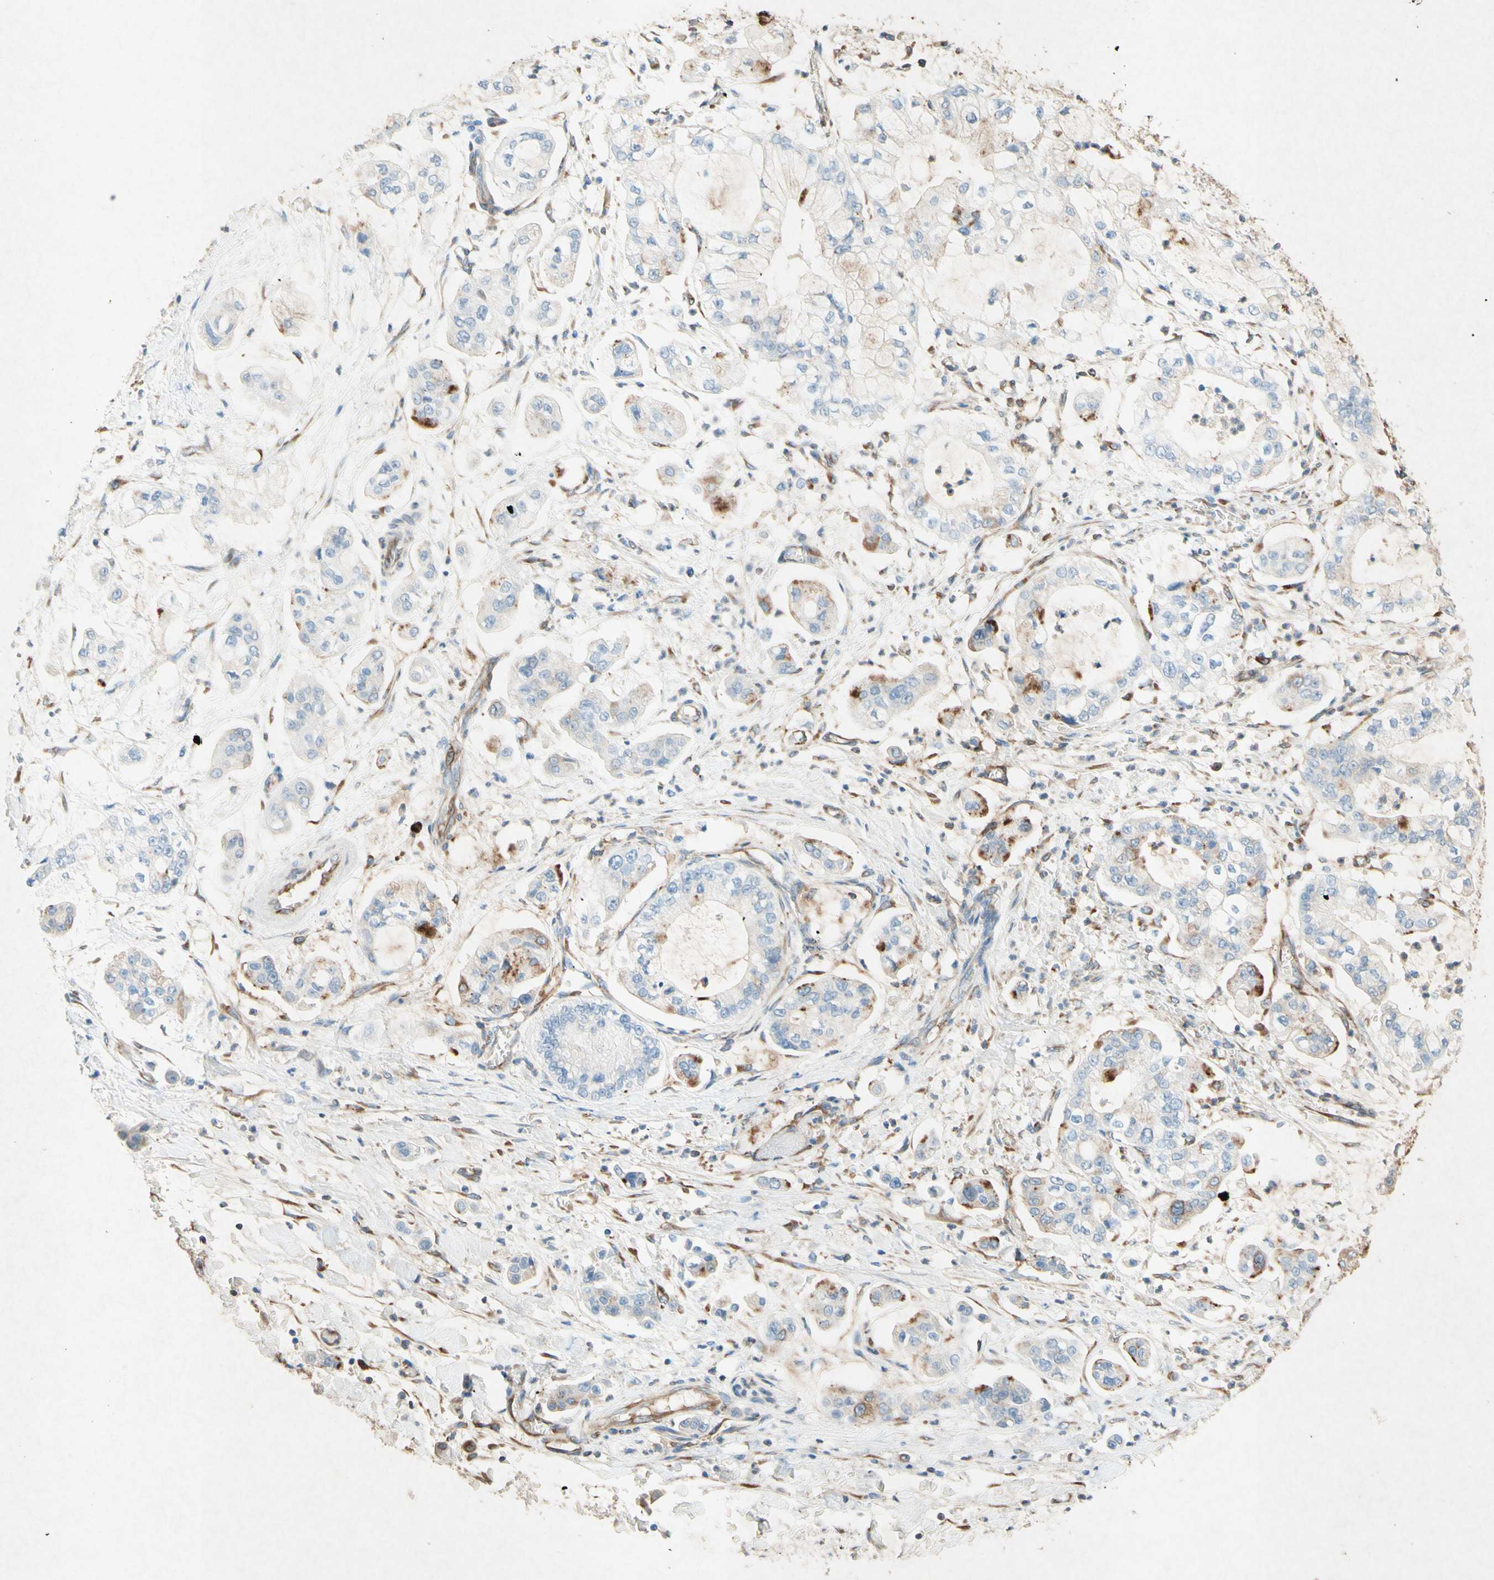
{"staining": {"intensity": "weak", "quantity": ">75%", "location": "cytoplasmic/membranous"}, "tissue": "stomach cancer", "cell_type": "Tumor cells", "image_type": "cancer", "snomed": [{"axis": "morphology", "description": "Adenocarcinoma, NOS"}, {"axis": "topography", "description": "Stomach"}], "caption": "This histopathology image demonstrates stomach cancer stained with immunohistochemistry (IHC) to label a protein in brown. The cytoplasmic/membranous of tumor cells show weak positivity for the protein. Nuclei are counter-stained blue.", "gene": "PABPC1", "patient": {"sex": "male", "age": 76}}